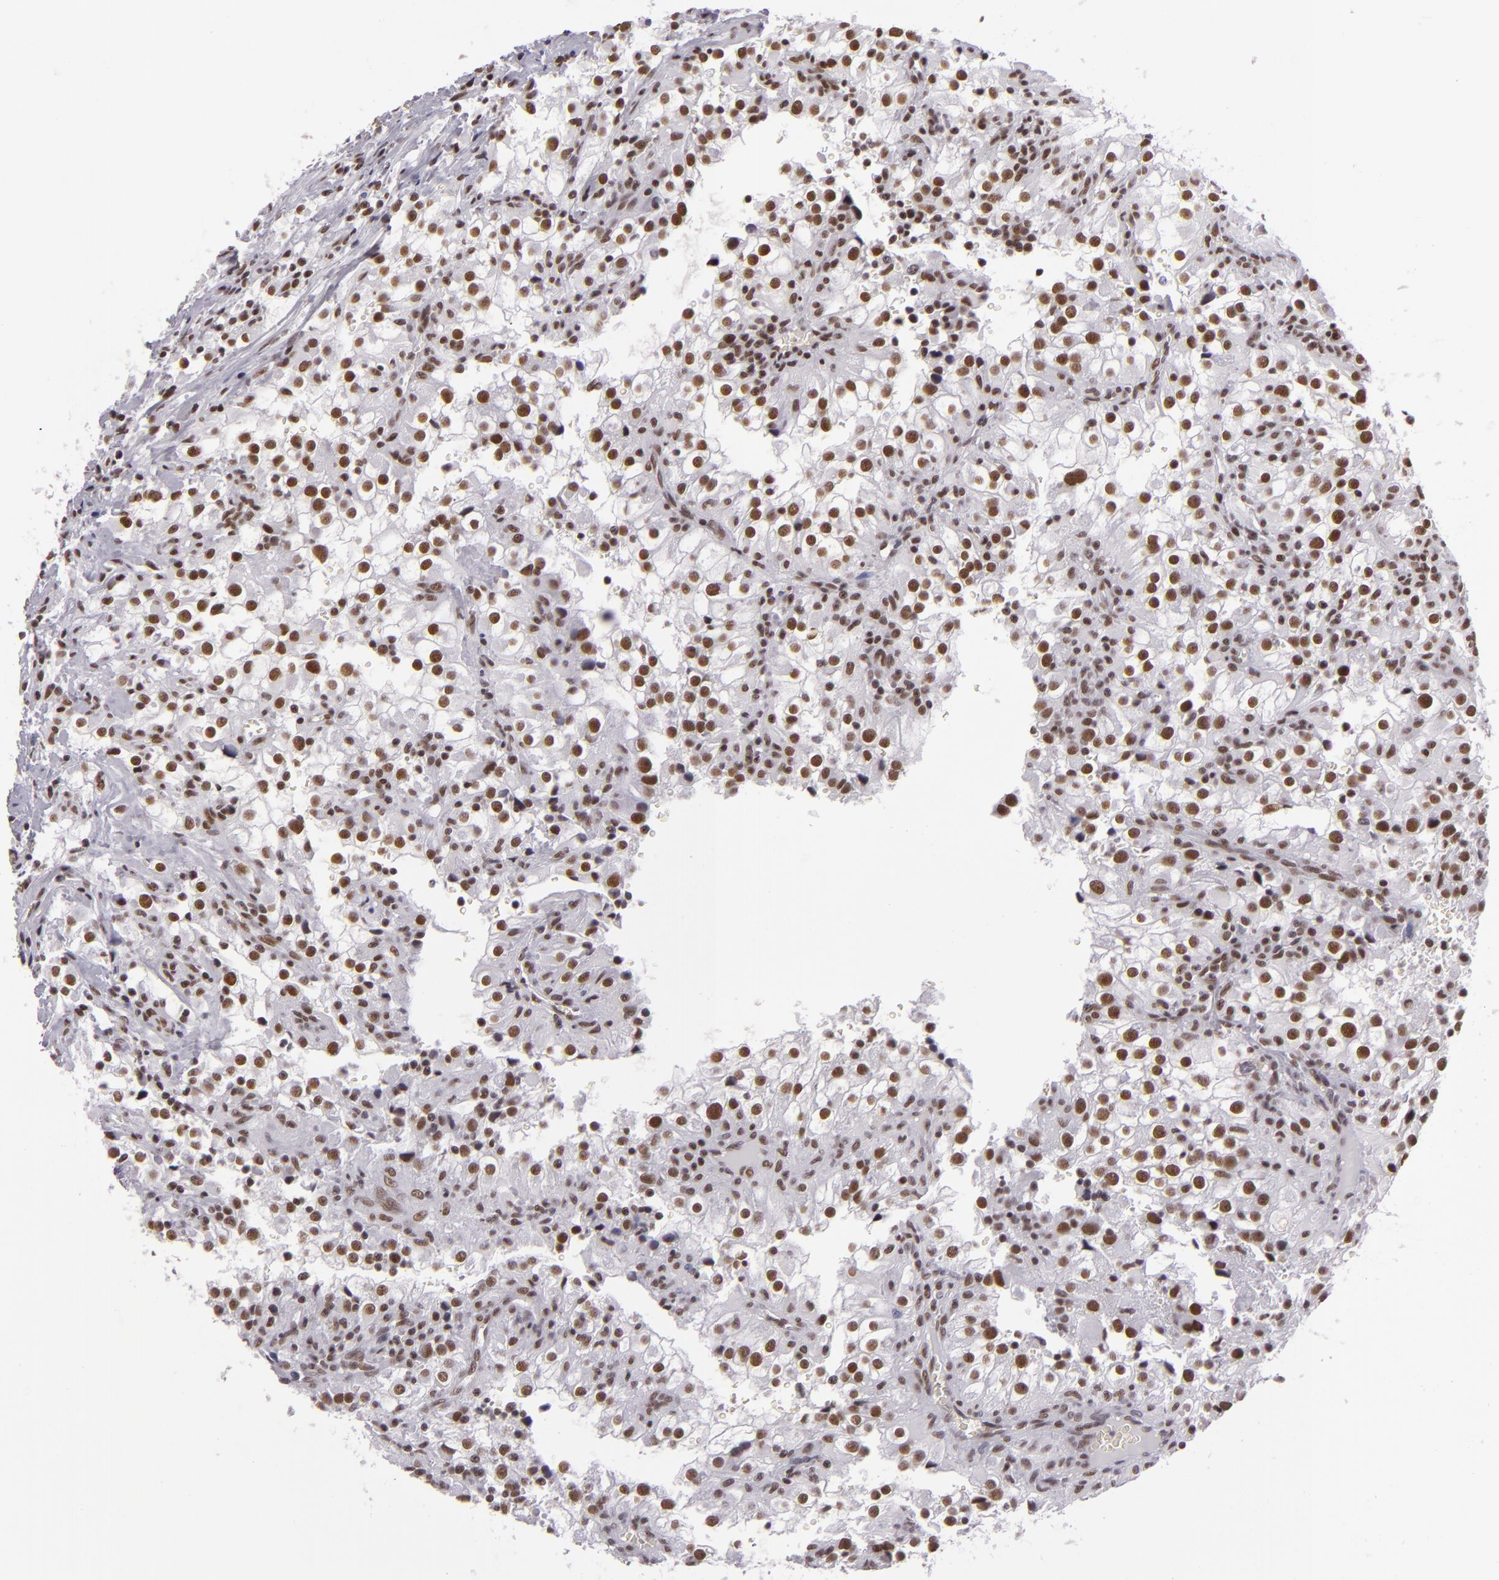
{"staining": {"intensity": "moderate", "quantity": ">75%", "location": "nuclear"}, "tissue": "renal cancer", "cell_type": "Tumor cells", "image_type": "cancer", "snomed": [{"axis": "morphology", "description": "Adenocarcinoma, NOS"}, {"axis": "topography", "description": "Kidney"}], "caption": "Protein staining of renal cancer (adenocarcinoma) tissue shows moderate nuclear positivity in approximately >75% of tumor cells. The staining was performed using DAB, with brown indicating positive protein expression. Nuclei are stained blue with hematoxylin.", "gene": "BRD8", "patient": {"sex": "female", "age": 52}}